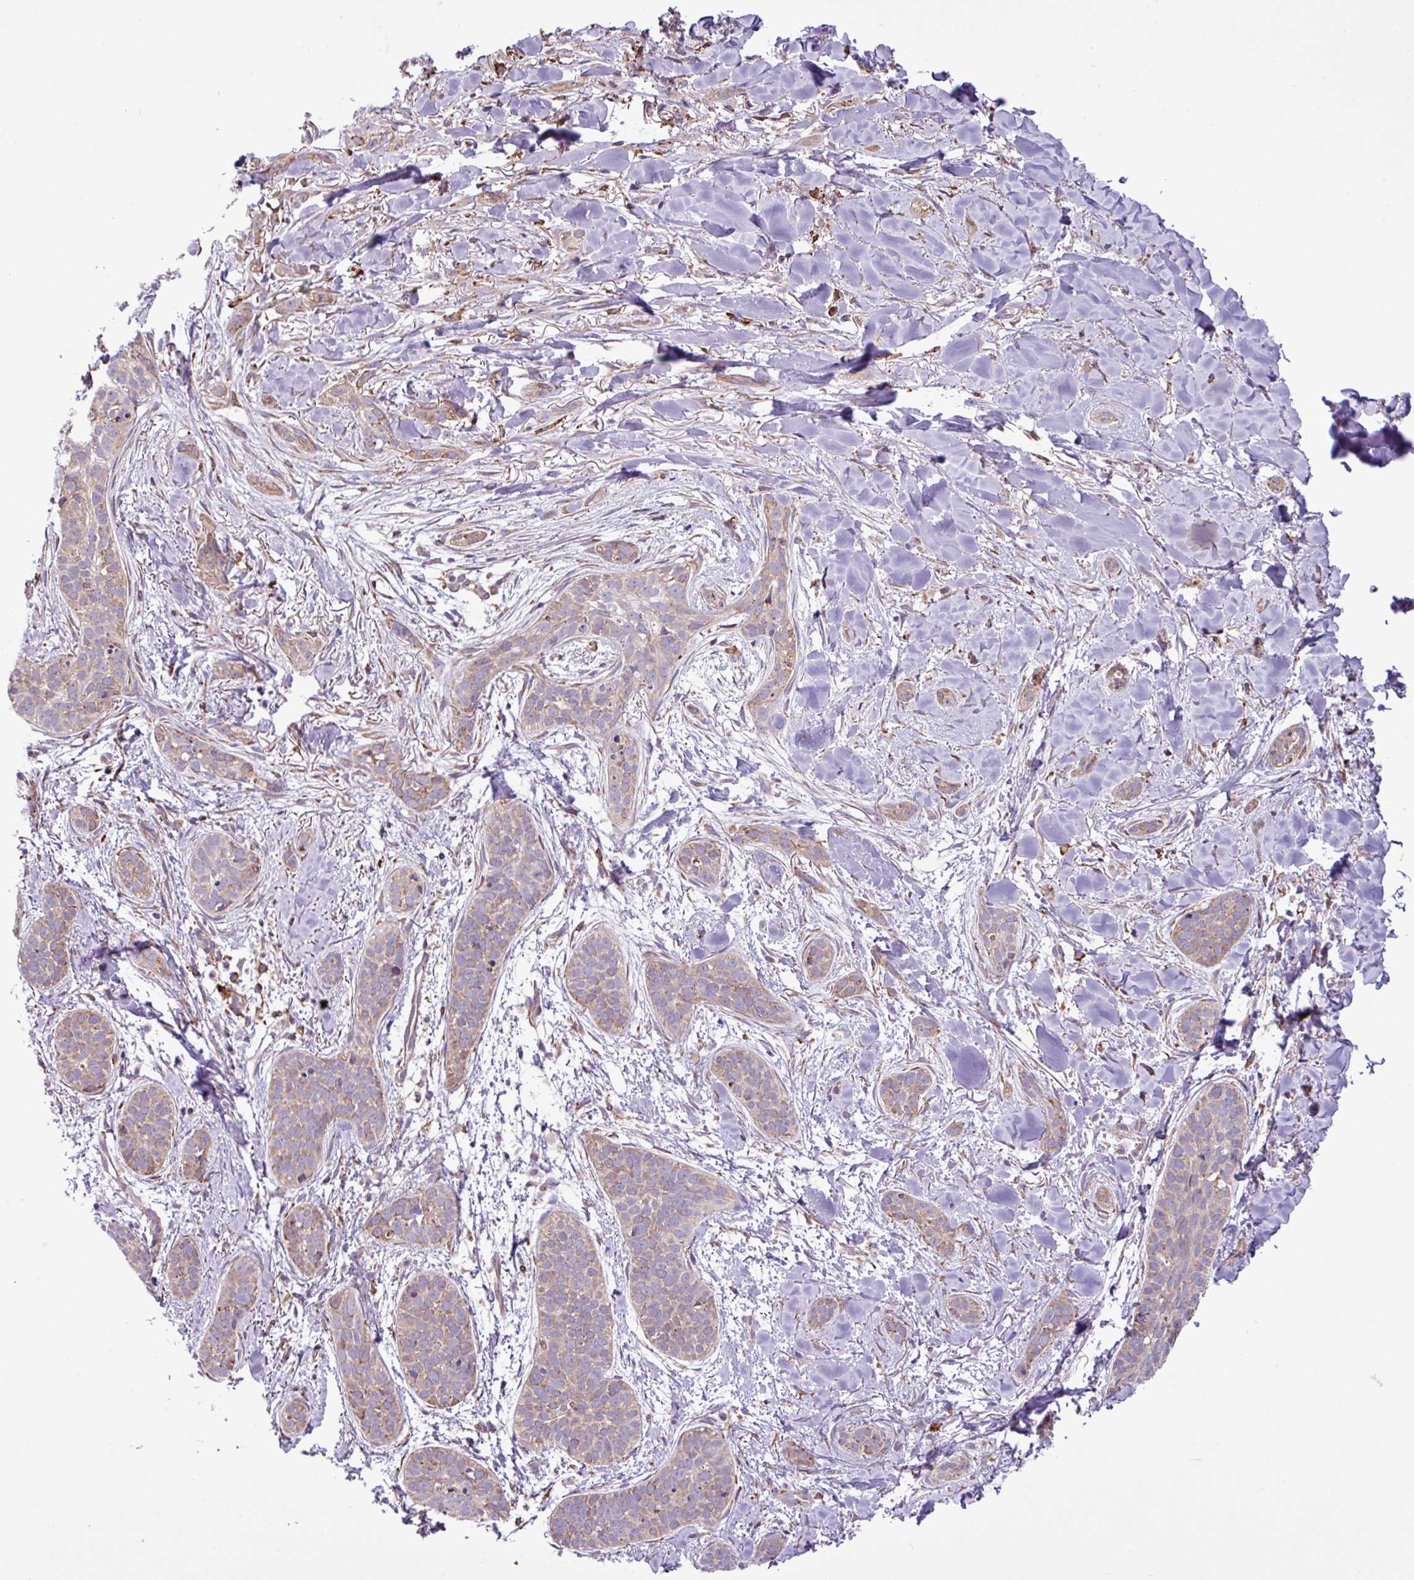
{"staining": {"intensity": "weak", "quantity": ">75%", "location": "cytoplasmic/membranous"}, "tissue": "skin cancer", "cell_type": "Tumor cells", "image_type": "cancer", "snomed": [{"axis": "morphology", "description": "Basal cell carcinoma"}, {"axis": "topography", "description": "Skin"}], "caption": "Immunohistochemistry image of neoplastic tissue: skin cancer stained using IHC exhibits low levels of weak protein expression localized specifically in the cytoplasmic/membranous of tumor cells, appearing as a cytoplasmic/membranous brown color.", "gene": "ZSCAN5A", "patient": {"sex": "male", "age": 52}}